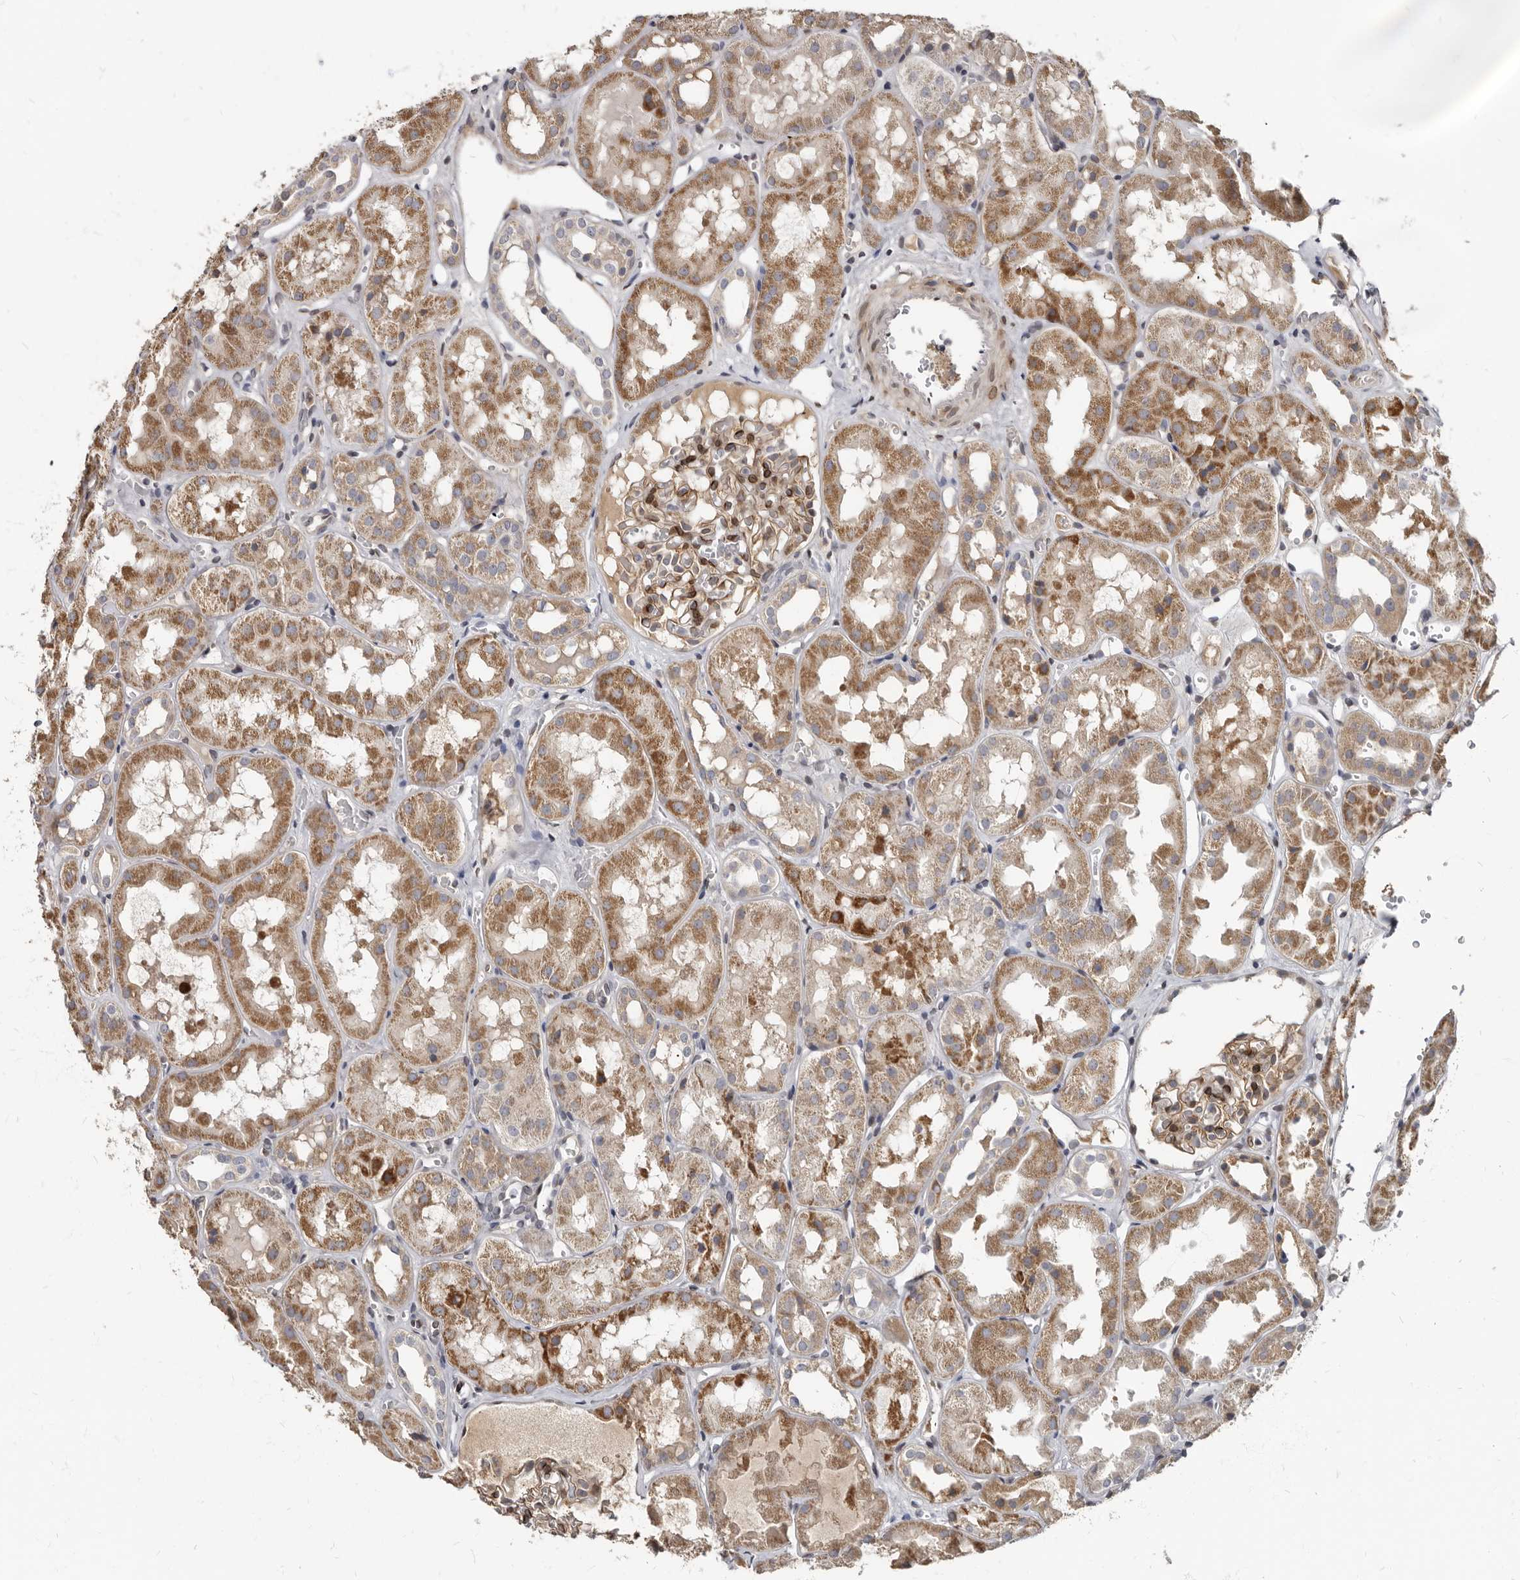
{"staining": {"intensity": "moderate", "quantity": ">75%", "location": "cytoplasmic/membranous,nuclear"}, "tissue": "kidney", "cell_type": "Cells in glomeruli", "image_type": "normal", "snomed": [{"axis": "morphology", "description": "Normal tissue, NOS"}, {"axis": "topography", "description": "Kidney"}], "caption": "High-power microscopy captured an immunohistochemistry (IHC) photomicrograph of normal kidney, revealing moderate cytoplasmic/membranous,nuclear staining in approximately >75% of cells in glomeruli. Using DAB (3,3'-diaminobenzidine) (brown) and hematoxylin (blue) stains, captured at high magnification using brightfield microscopy.", "gene": "MRGPRF", "patient": {"sex": "male", "age": 16}}